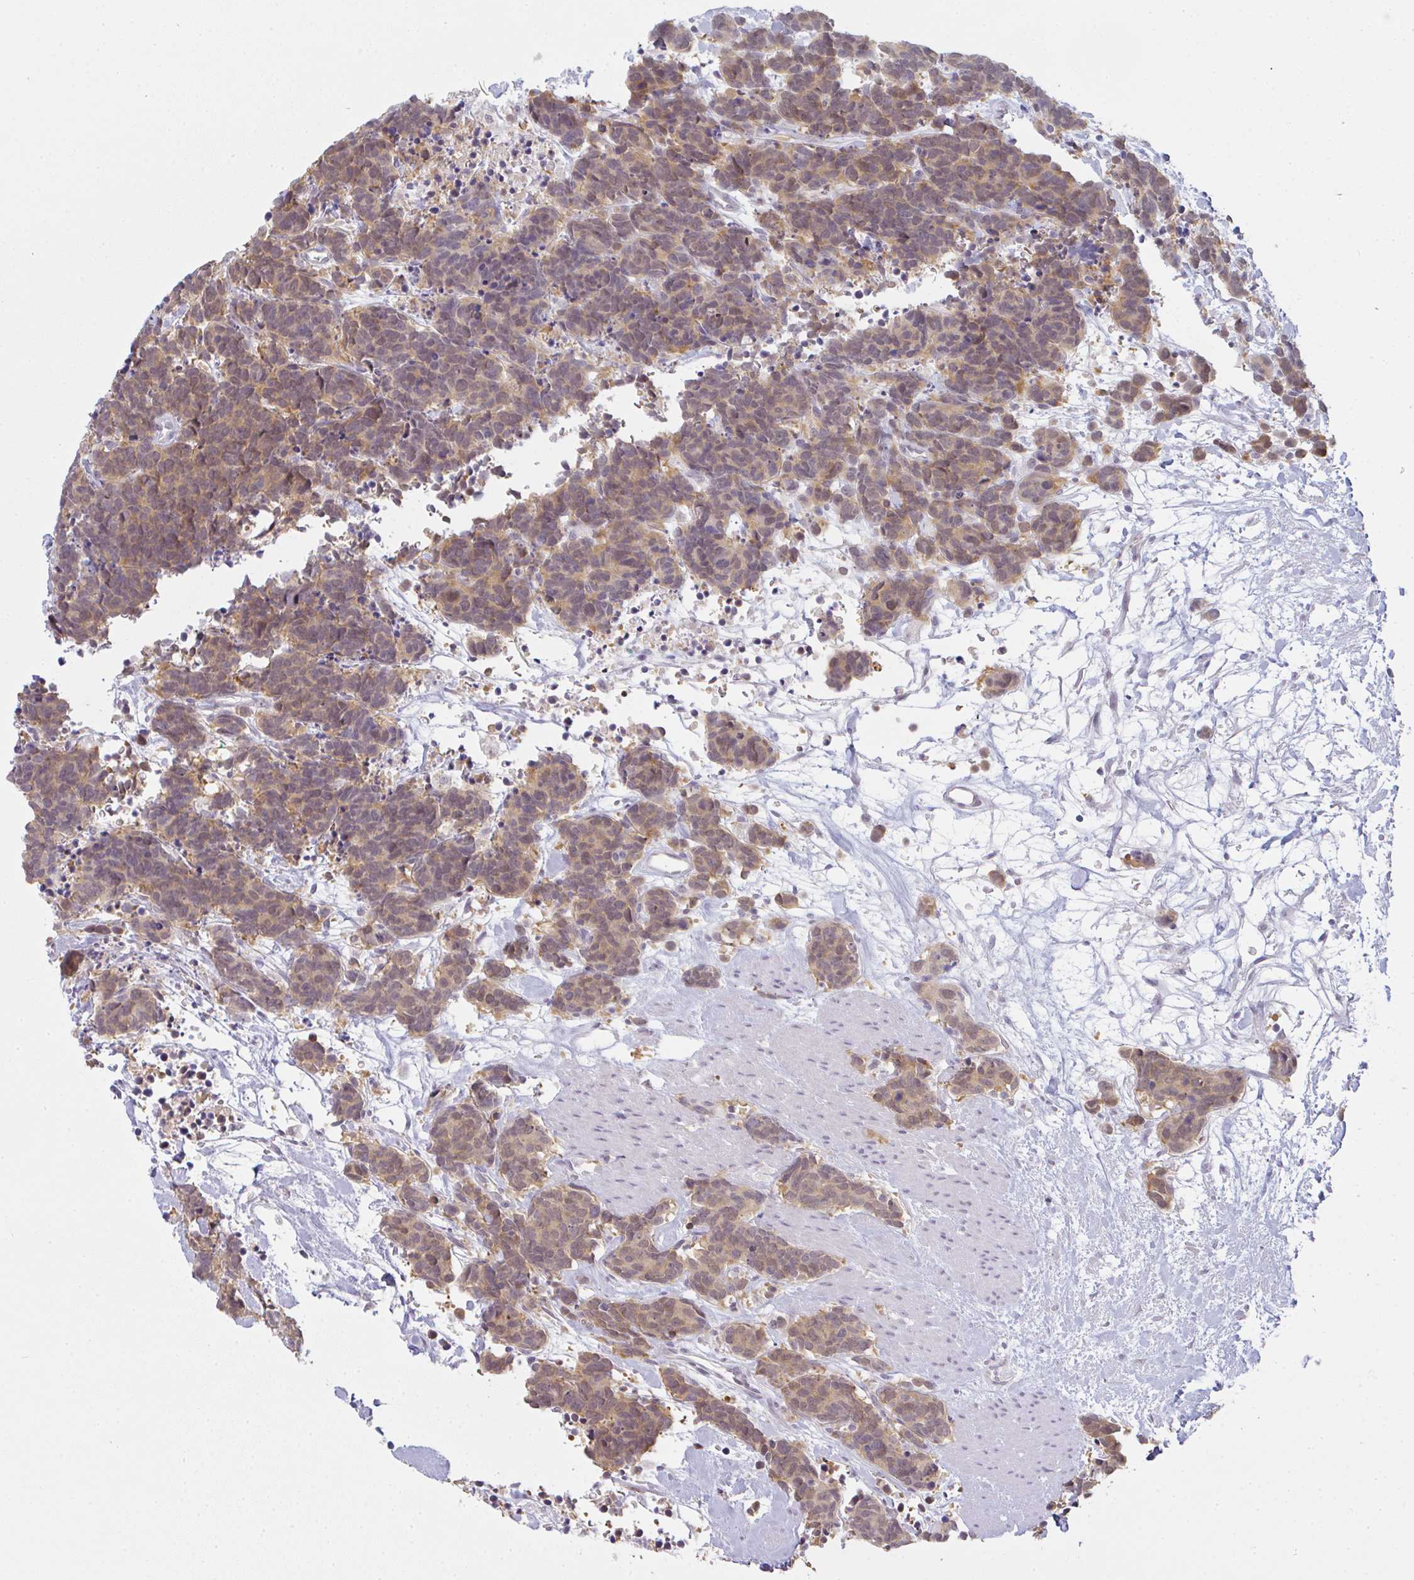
{"staining": {"intensity": "weak", "quantity": ">75%", "location": "cytoplasmic/membranous"}, "tissue": "carcinoid", "cell_type": "Tumor cells", "image_type": "cancer", "snomed": [{"axis": "morphology", "description": "Carcinoma, NOS"}, {"axis": "morphology", "description": "Carcinoid, malignant, NOS"}, {"axis": "topography", "description": "Prostate"}], "caption": "Weak cytoplasmic/membranous positivity is seen in approximately >75% of tumor cells in carcinoid.", "gene": "CSE1L", "patient": {"sex": "male", "age": 57}}